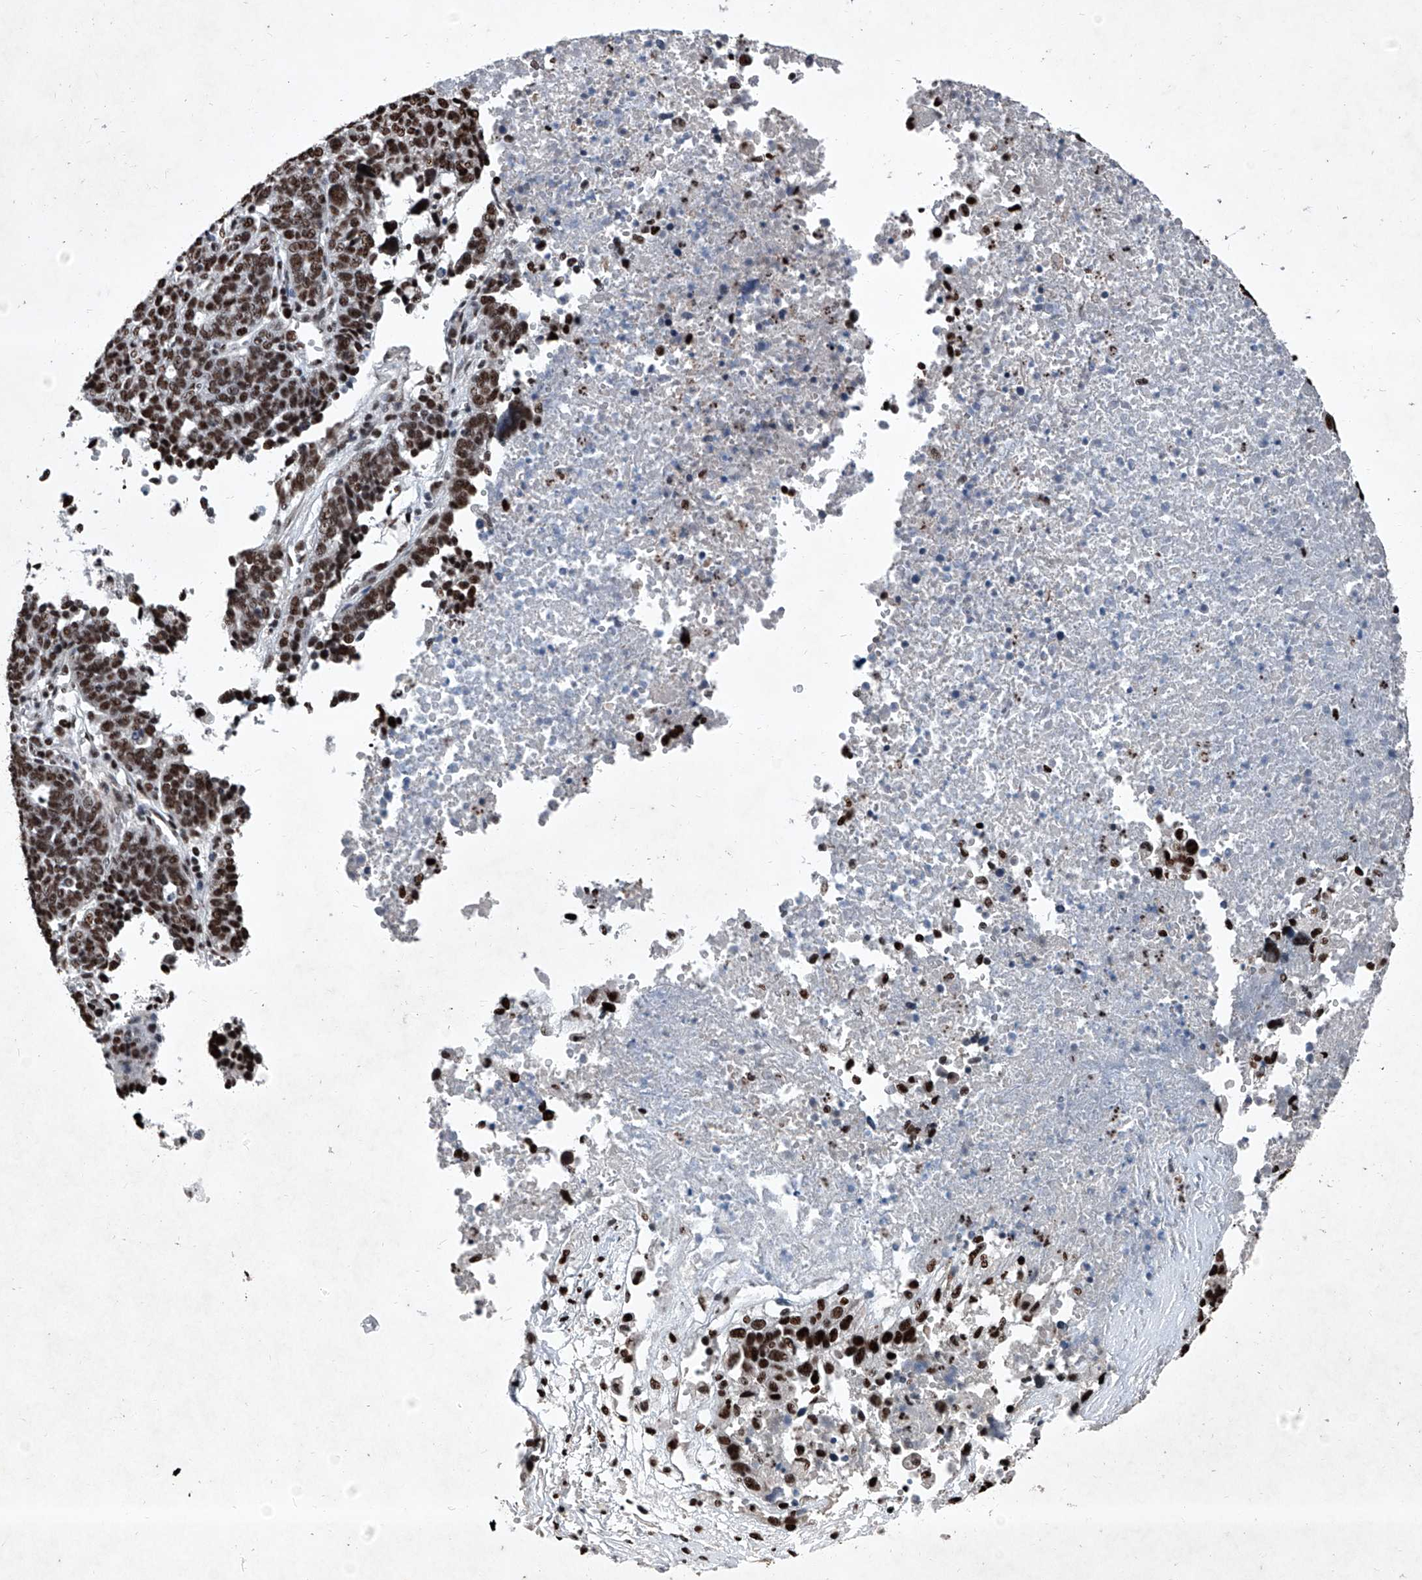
{"staining": {"intensity": "strong", "quantity": ">75%", "location": "nuclear"}, "tissue": "ovarian cancer", "cell_type": "Tumor cells", "image_type": "cancer", "snomed": [{"axis": "morphology", "description": "Cystadenocarcinoma, serous, NOS"}, {"axis": "topography", "description": "Ovary"}], "caption": "Protein staining of ovarian serous cystadenocarcinoma tissue demonstrates strong nuclear expression in approximately >75% of tumor cells.", "gene": "DDX39B", "patient": {"sex": "female", "age": 59}}